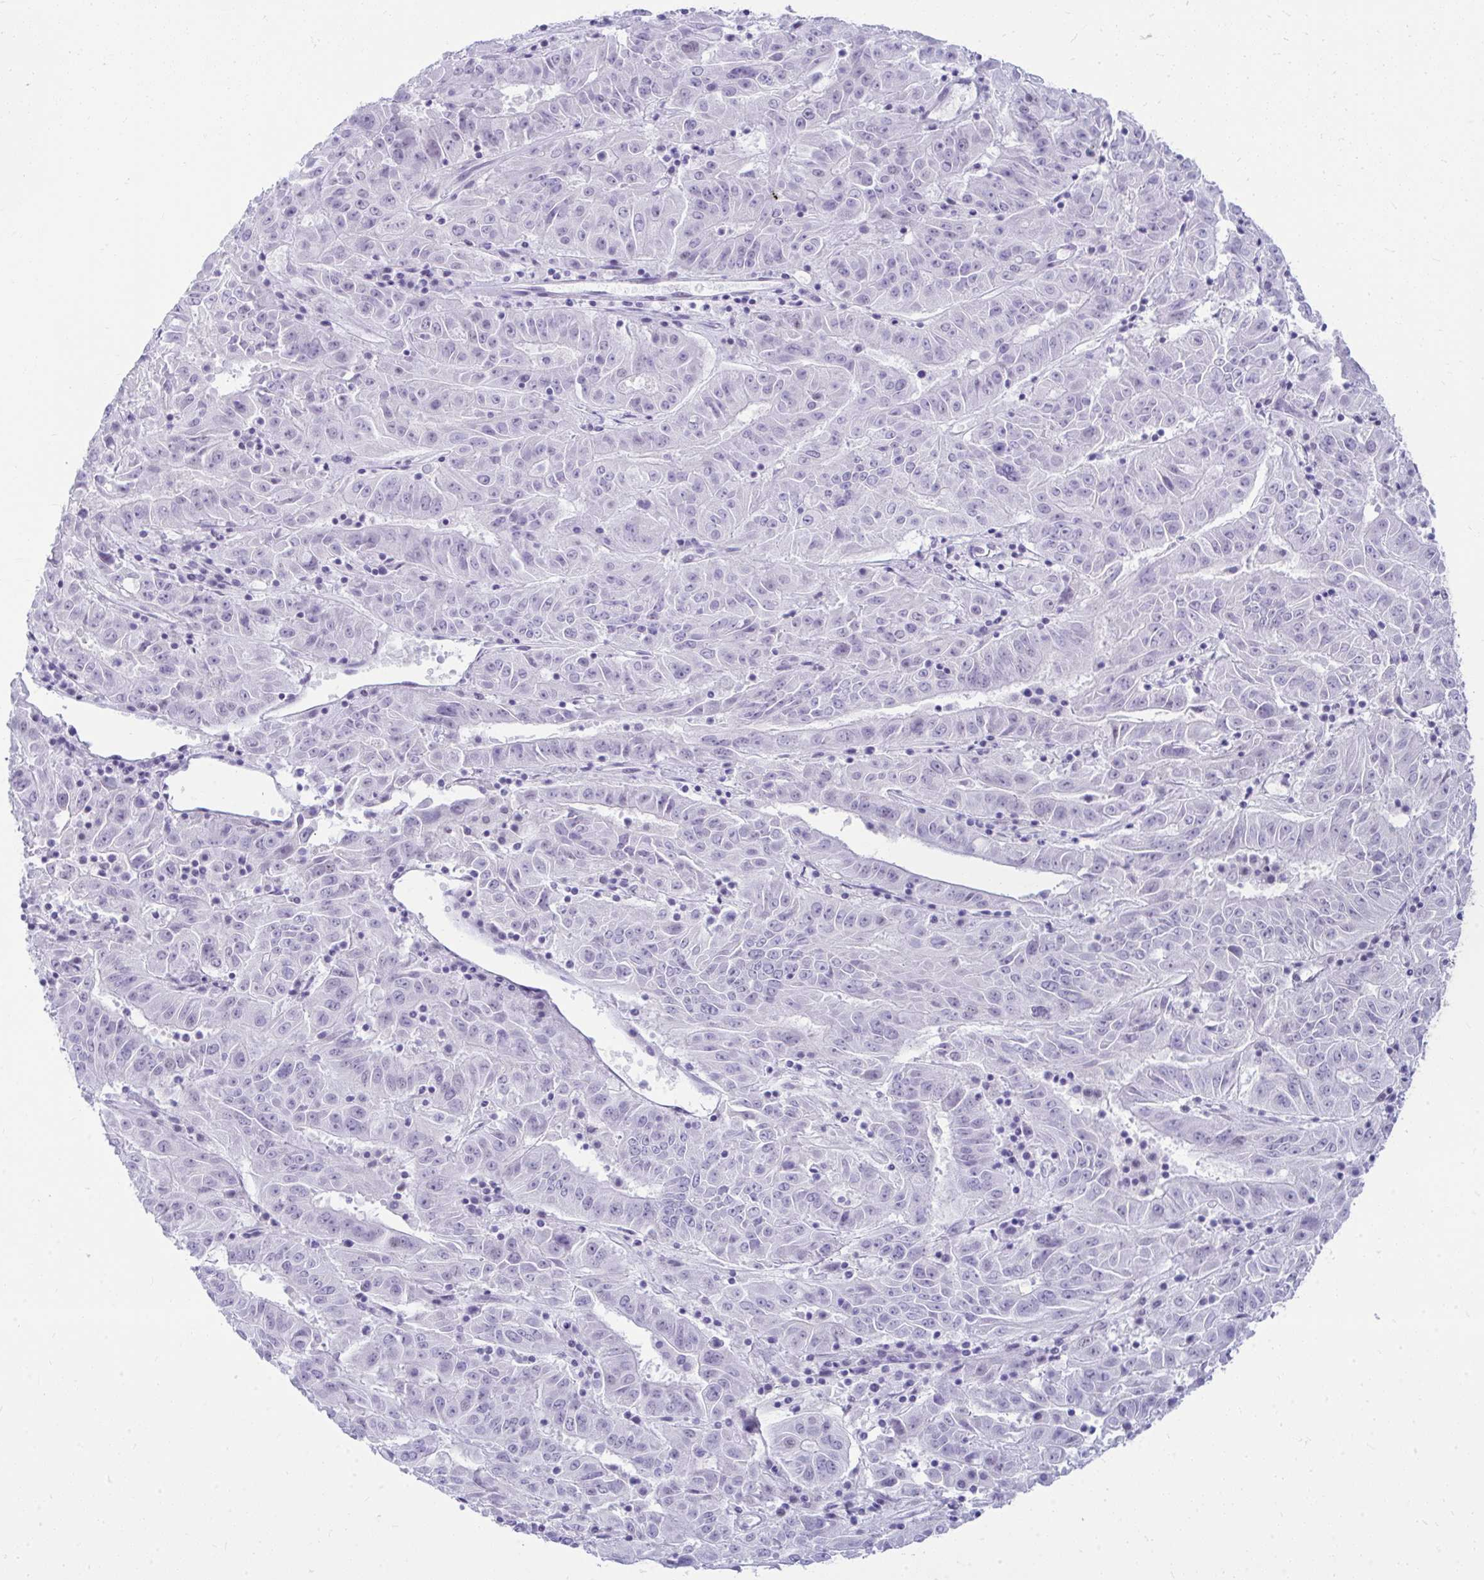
{"staining": {"intensity": "negative", "quantity": "none", "location": "none"}, "tissue": "pancreatic cancer", "cell_type": "Tumor cells", "image_type": "cancer", "snomed": [{"axis": "morphology", "description": "Adenocarcinoma, NOS"}, {"axis": "topography", "description": "Pancreas"}], "caption": "Adenocarcinoma (pancreatic) was stained to show a protein in brown. There is no significant positivity in tumor cells.", "gene": "OR5F1", "patient": {"sex": "male", "age": 63}}